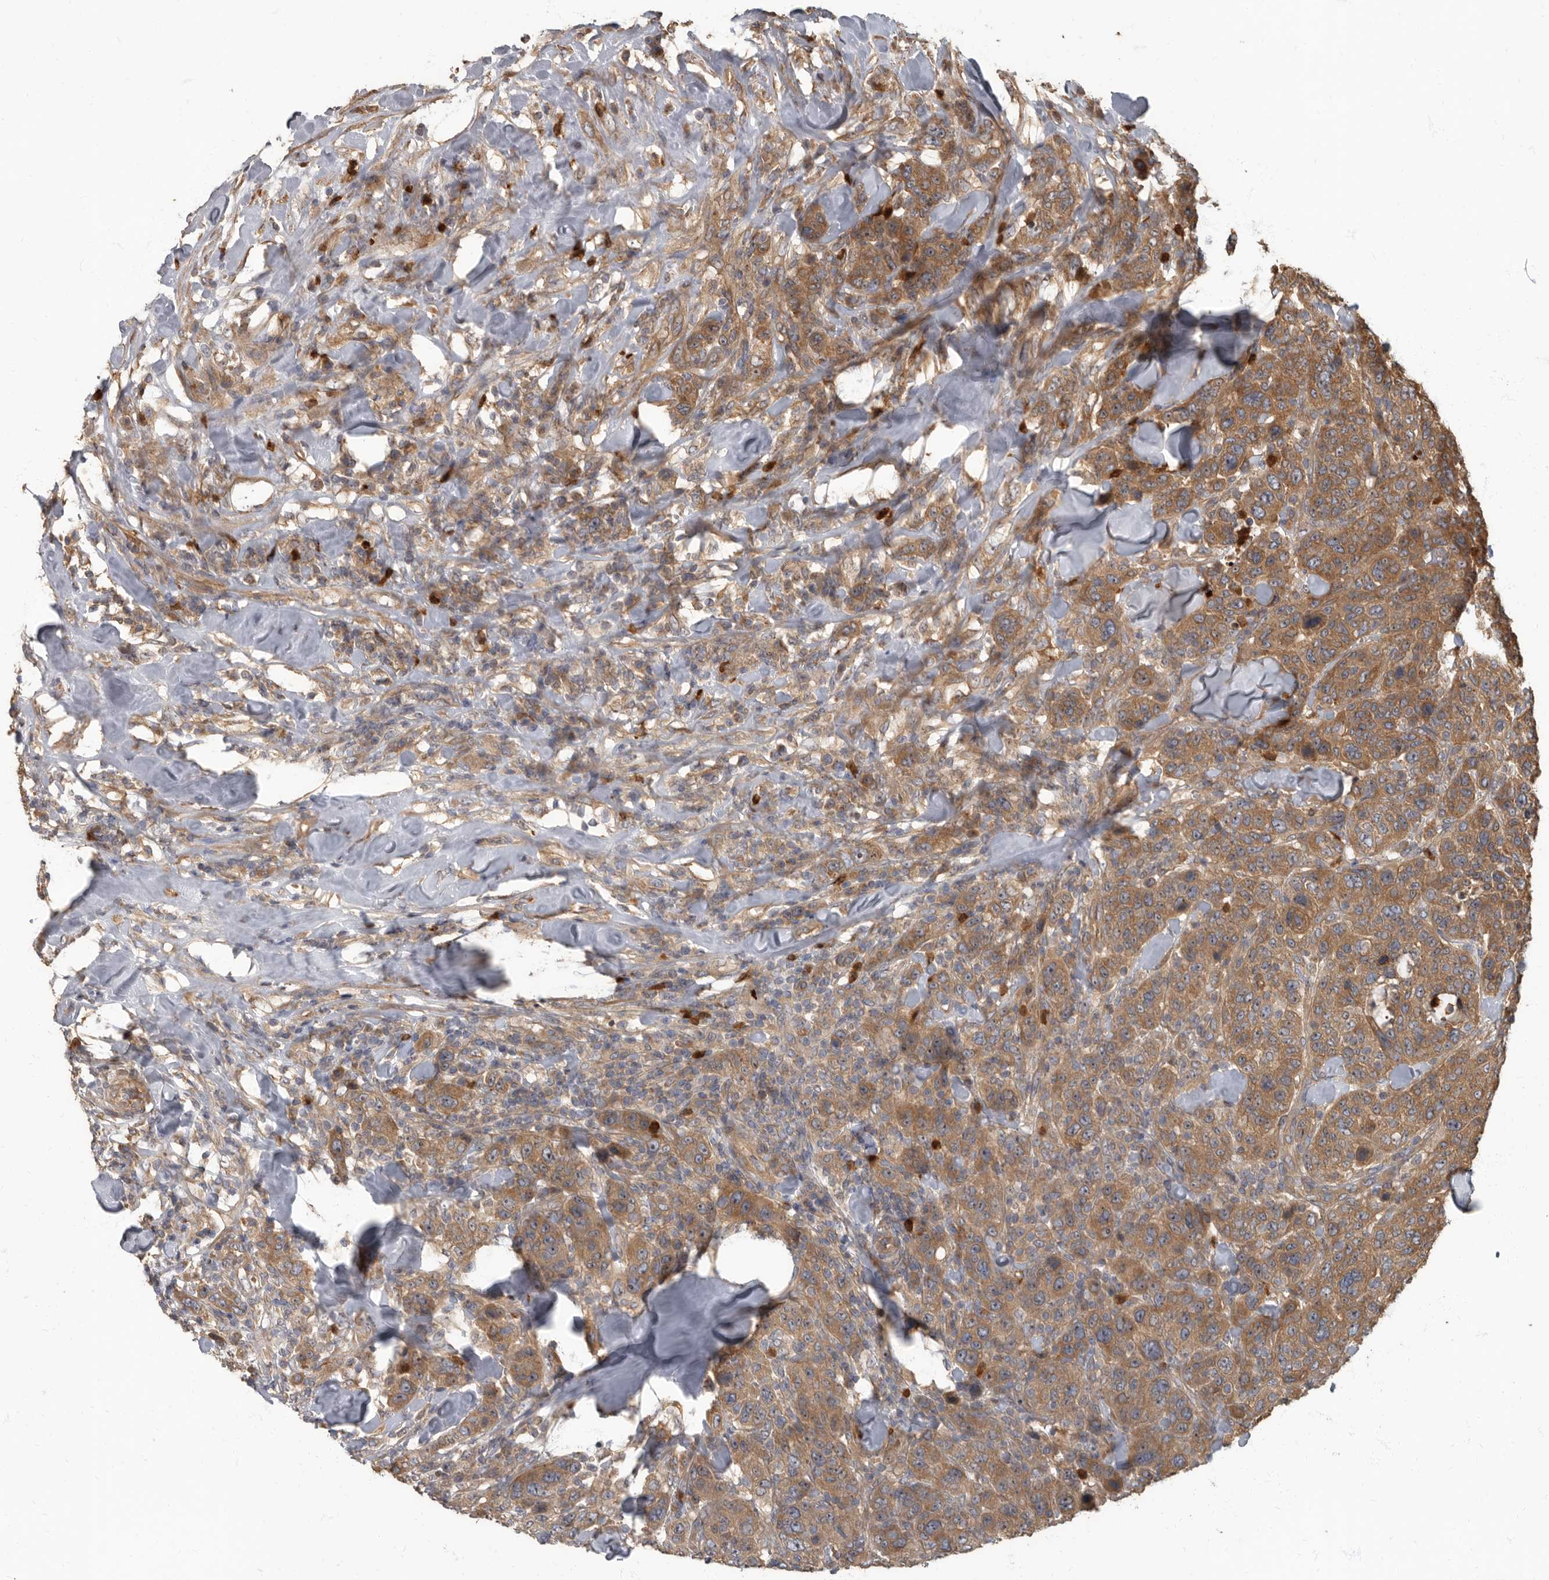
{"staining": {"intensity": "moderate", "quantity": ">75%", "location": "cytoplasmic/membranous"}, "tissue": "breast cancer", "cell_type": "Tumor cells", "image_type": "cancer", "snomed": [{"axis": "morphology", "description": "Duct carcinoma"}, {"axis": "topography", "description": "Breast"}], "caption": "There is medium levels of moderate cytoplasmic/membranous positivity in tumor cells of breast intraductal carcinoma, as demonstrated by immunohistochemical staining (brown color).", "gene": "DAAM1", "patient": {"sex": "female", "age": 37}}